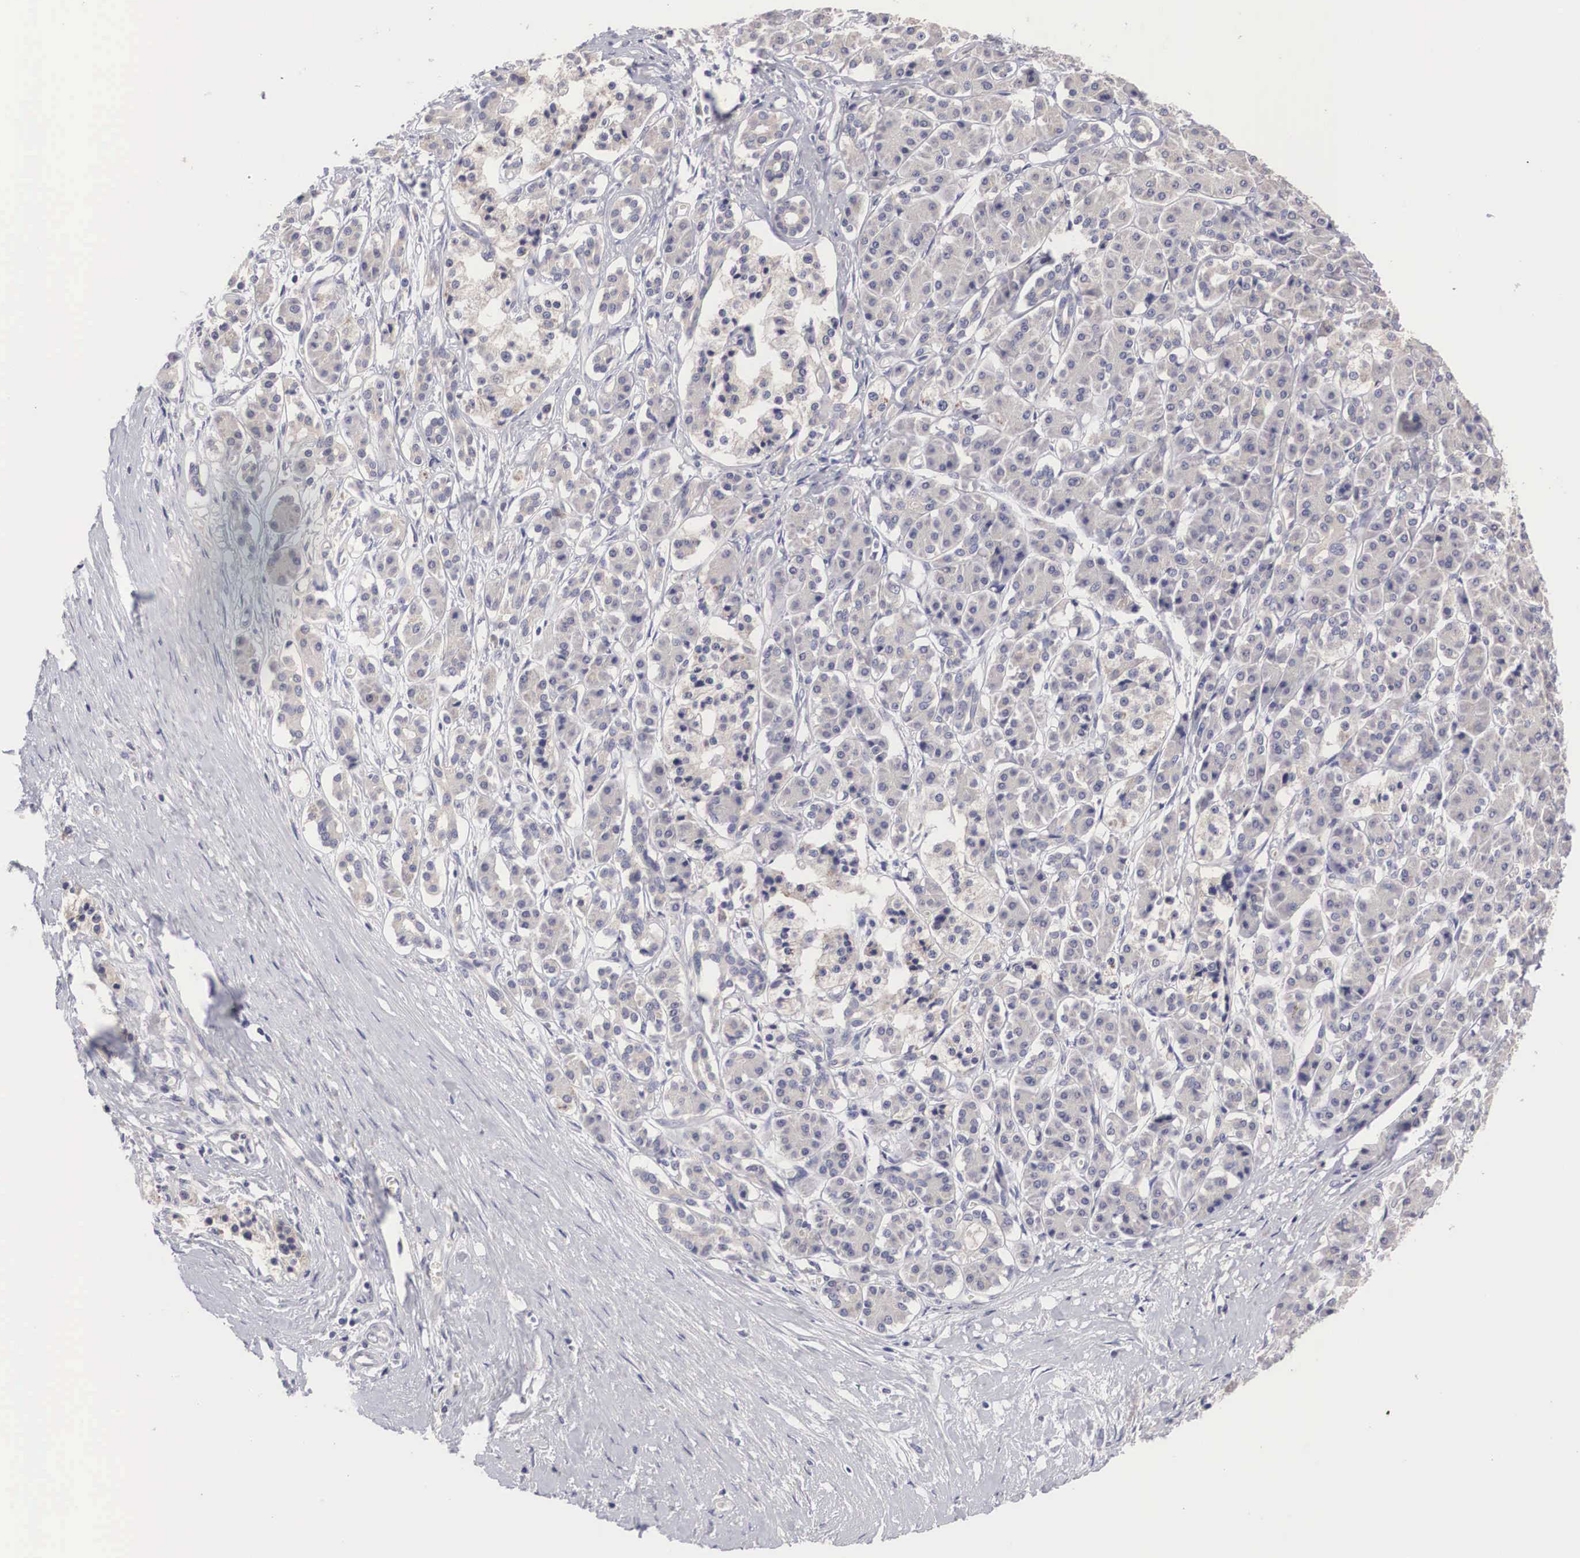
{"staining": {"intensity": "weak", "quantity": "25%-75%", "location": "cytoplasmic/membranous"}, "tissue": "pancreatic cancer", "cell_type": "Tumor cells", "image_type": "cancer", "snomed": [{"axis": "morphology", "description": "Adenocarcinoma, NOS"}, {"axis": "topography", "description": "Pancreas"}], "caption": "Immunohistochemistry (IHC) of pancreatic cancer reveals low levels of weak cytoplasmic/membranous staining in about 25%-75% of tumor cells.", "gene": "ABHD4", "patient": {"sex": "male", "age": 59}}